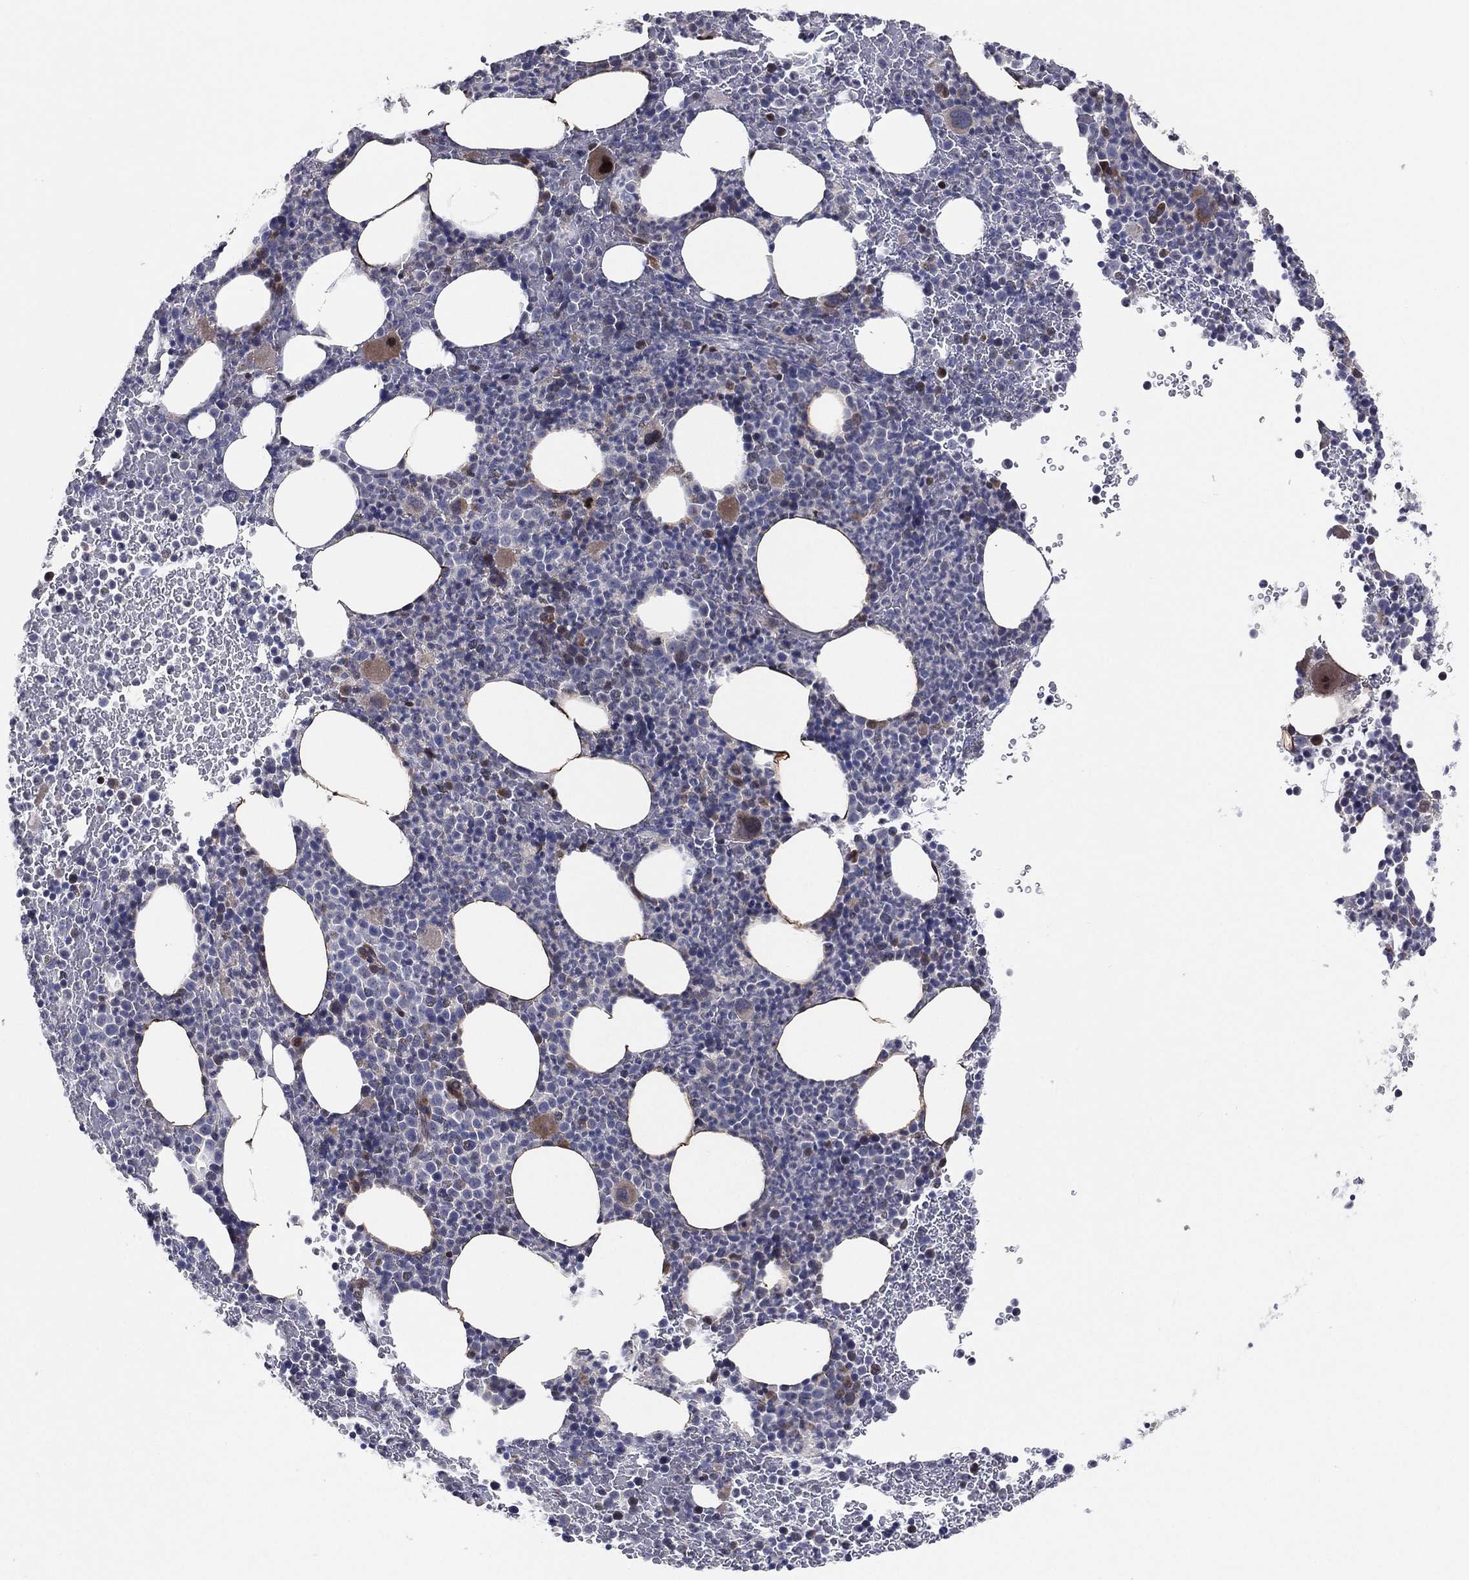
{"staining": {"intensity": "weak", "quantity": "<25%", "location": "cytoplasmic/membranous"}, "tissue": "bone marrow", "cell_type": "Hematopoietic cells", "image_type": "normal", "snomed": [{"axis": "morphology", "description": "Normal tissue, NOS"}, {"axis": "topography", "description": "Bone marrow"}], "caption": "High power microscopy photomicrograph of an immunohistochemistry (IHC) photomicrograph of unremarkable bone marrow, revealing no significant staining in hematopoietic cells.", "gene": "UTP14A", "patient": {"sex": "male", "age": 83}}